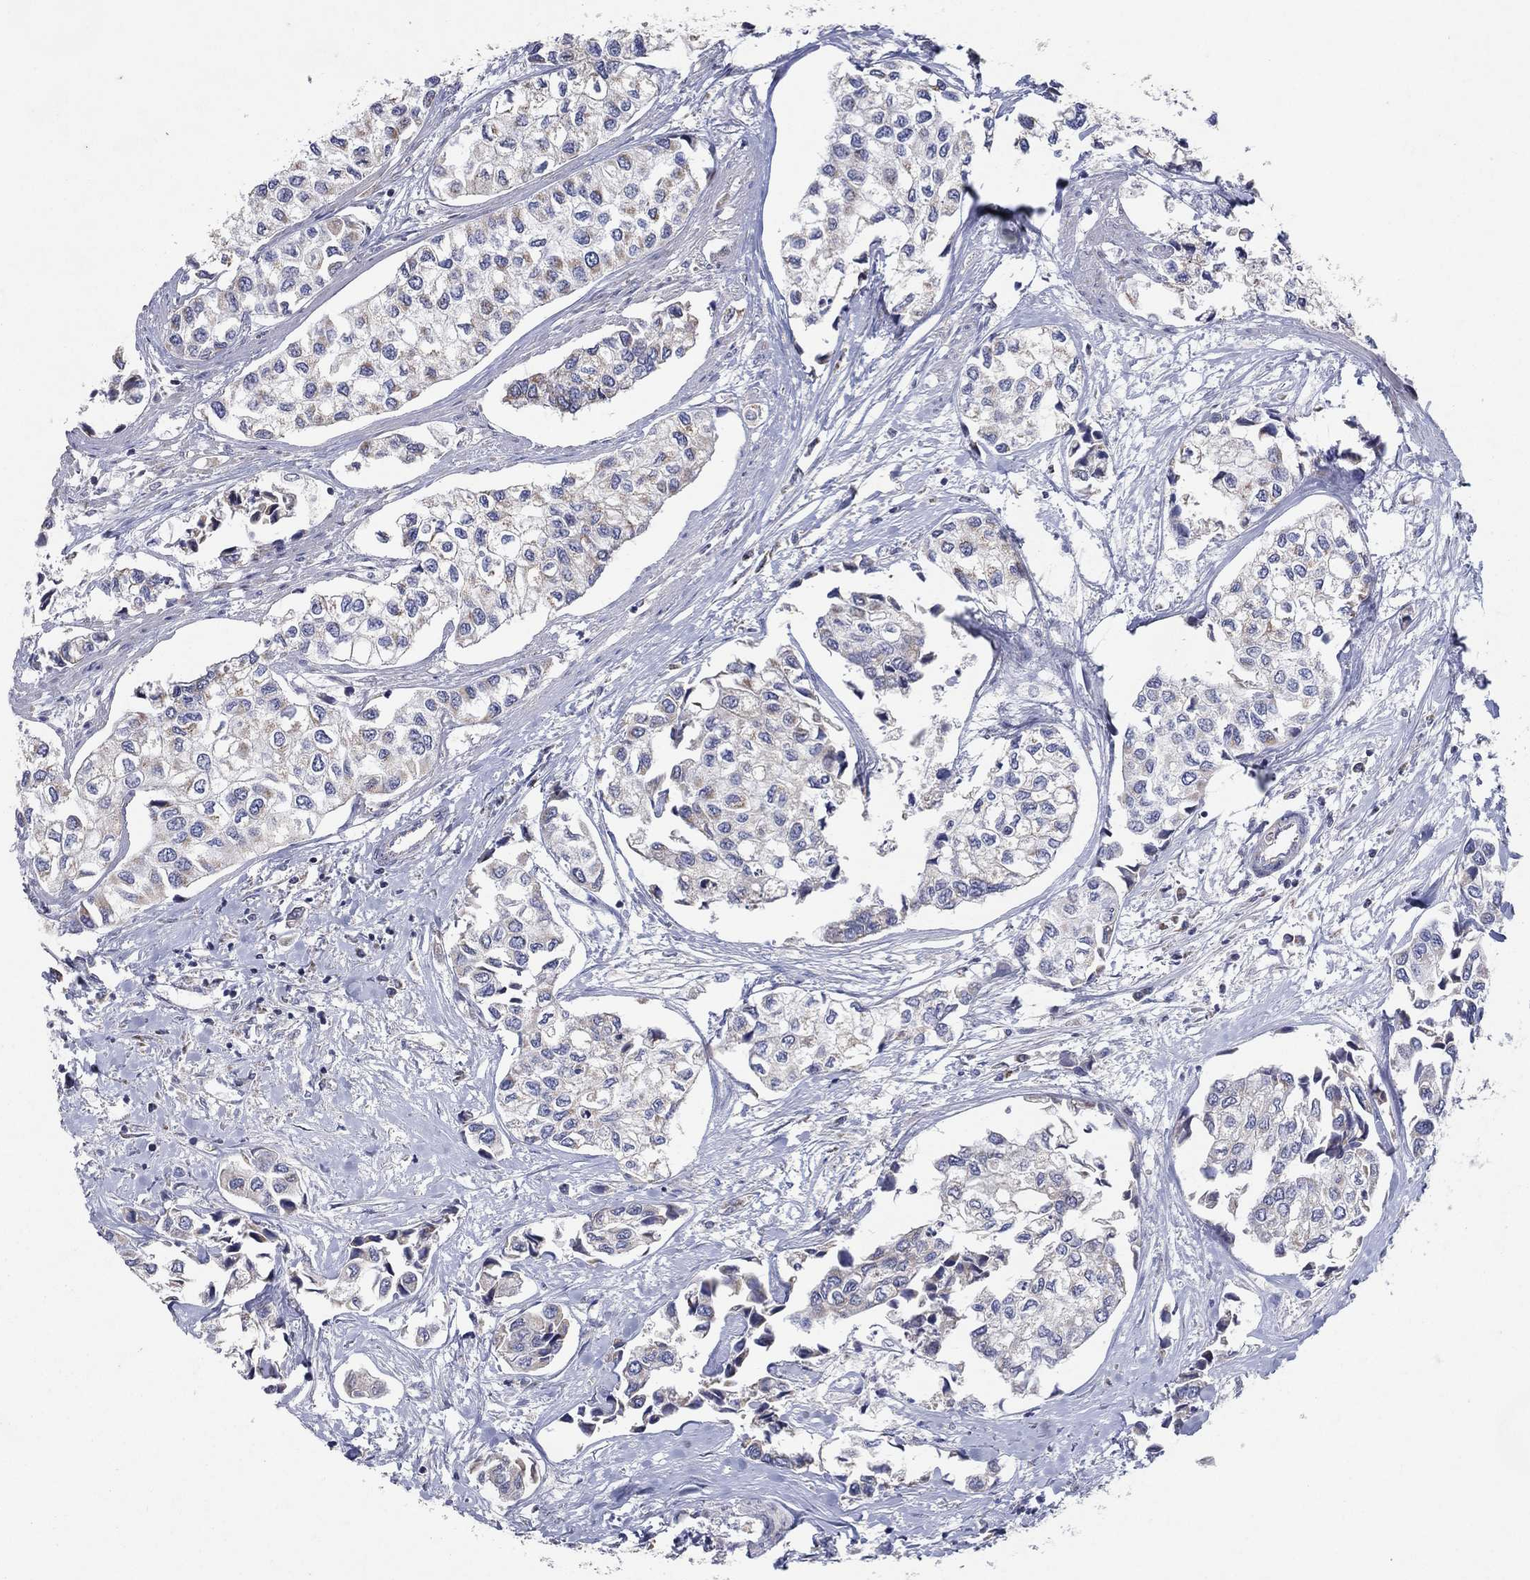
{"staining": {"intensity": "weak", "quantity": "25%-75%", "location": "cytoplasmic/membranous"}, "tissue": "urothelial cancer", "cell_type": "Tumor cells", "image_type": "cancer", "snomed": [{"axis": "morphology", "description": "Urothelial carcinoma, High grade"}, {"axis": "topography", "description": "Urinary bladder"}], "caption": "The immunohistochemical stain shows weak cytoplasmic/membranous positivity in tumor cells of urothelial cancer tissue.", "gene": "C9orf85", "patient": {"sex": "male", "age": 73}}